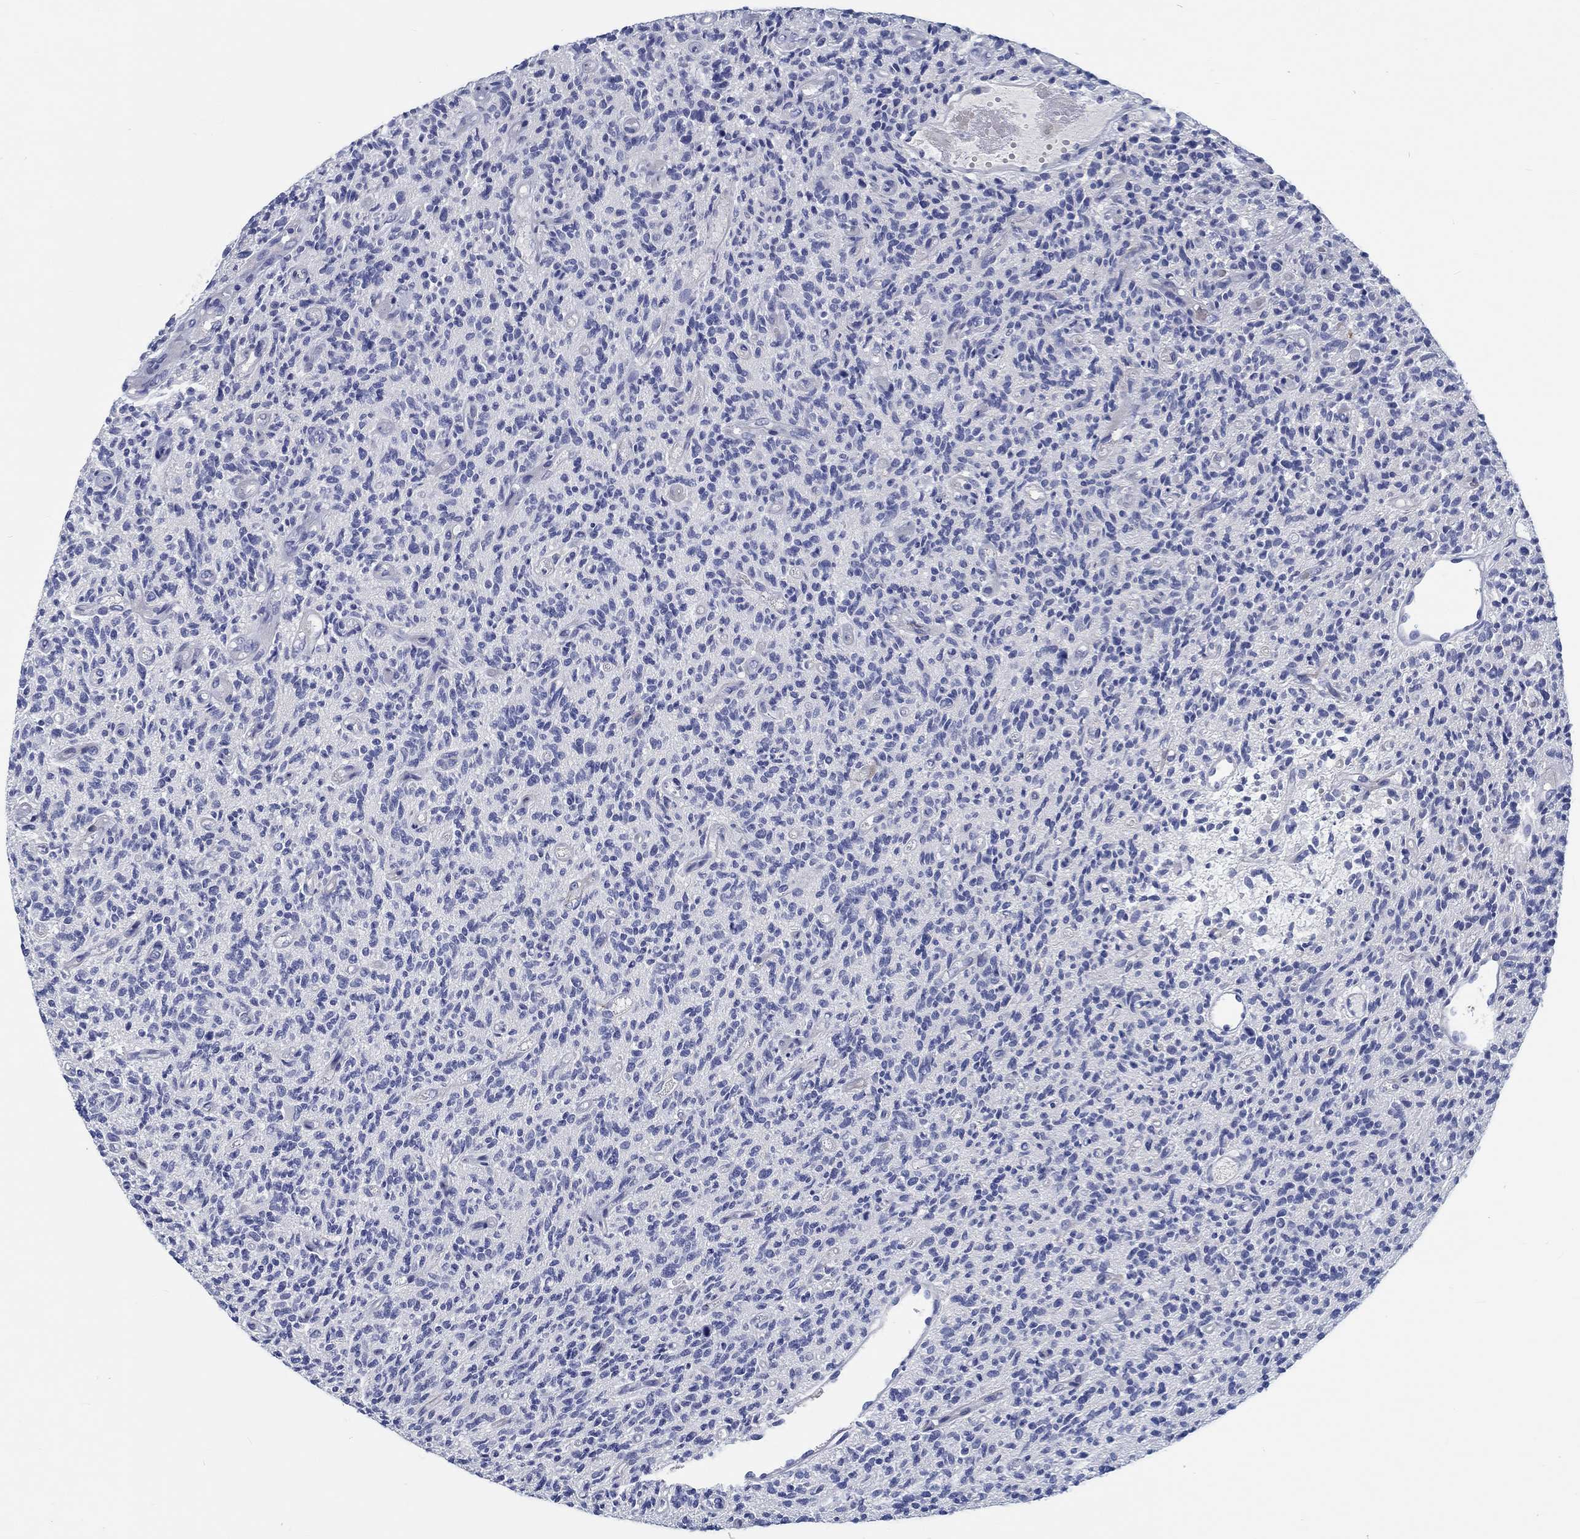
{"staining": {"intensity": "negative", "quantity": "none", "location": "none"}, "tissue": "glioma", "cell_type": "Tumor cells", "image_type": "cancer", "snomed": [{"axis": "morphology", "description": "Glioma, malignant, High grade"}, {"axis": "topography", "description": "Brain"}], "caption": "This is an immunohistochemistry image of human glioma. There is no positivity in tumor cells.", "gene": "MYBPC1", "patient": {"sex": "male", "age": 64}}